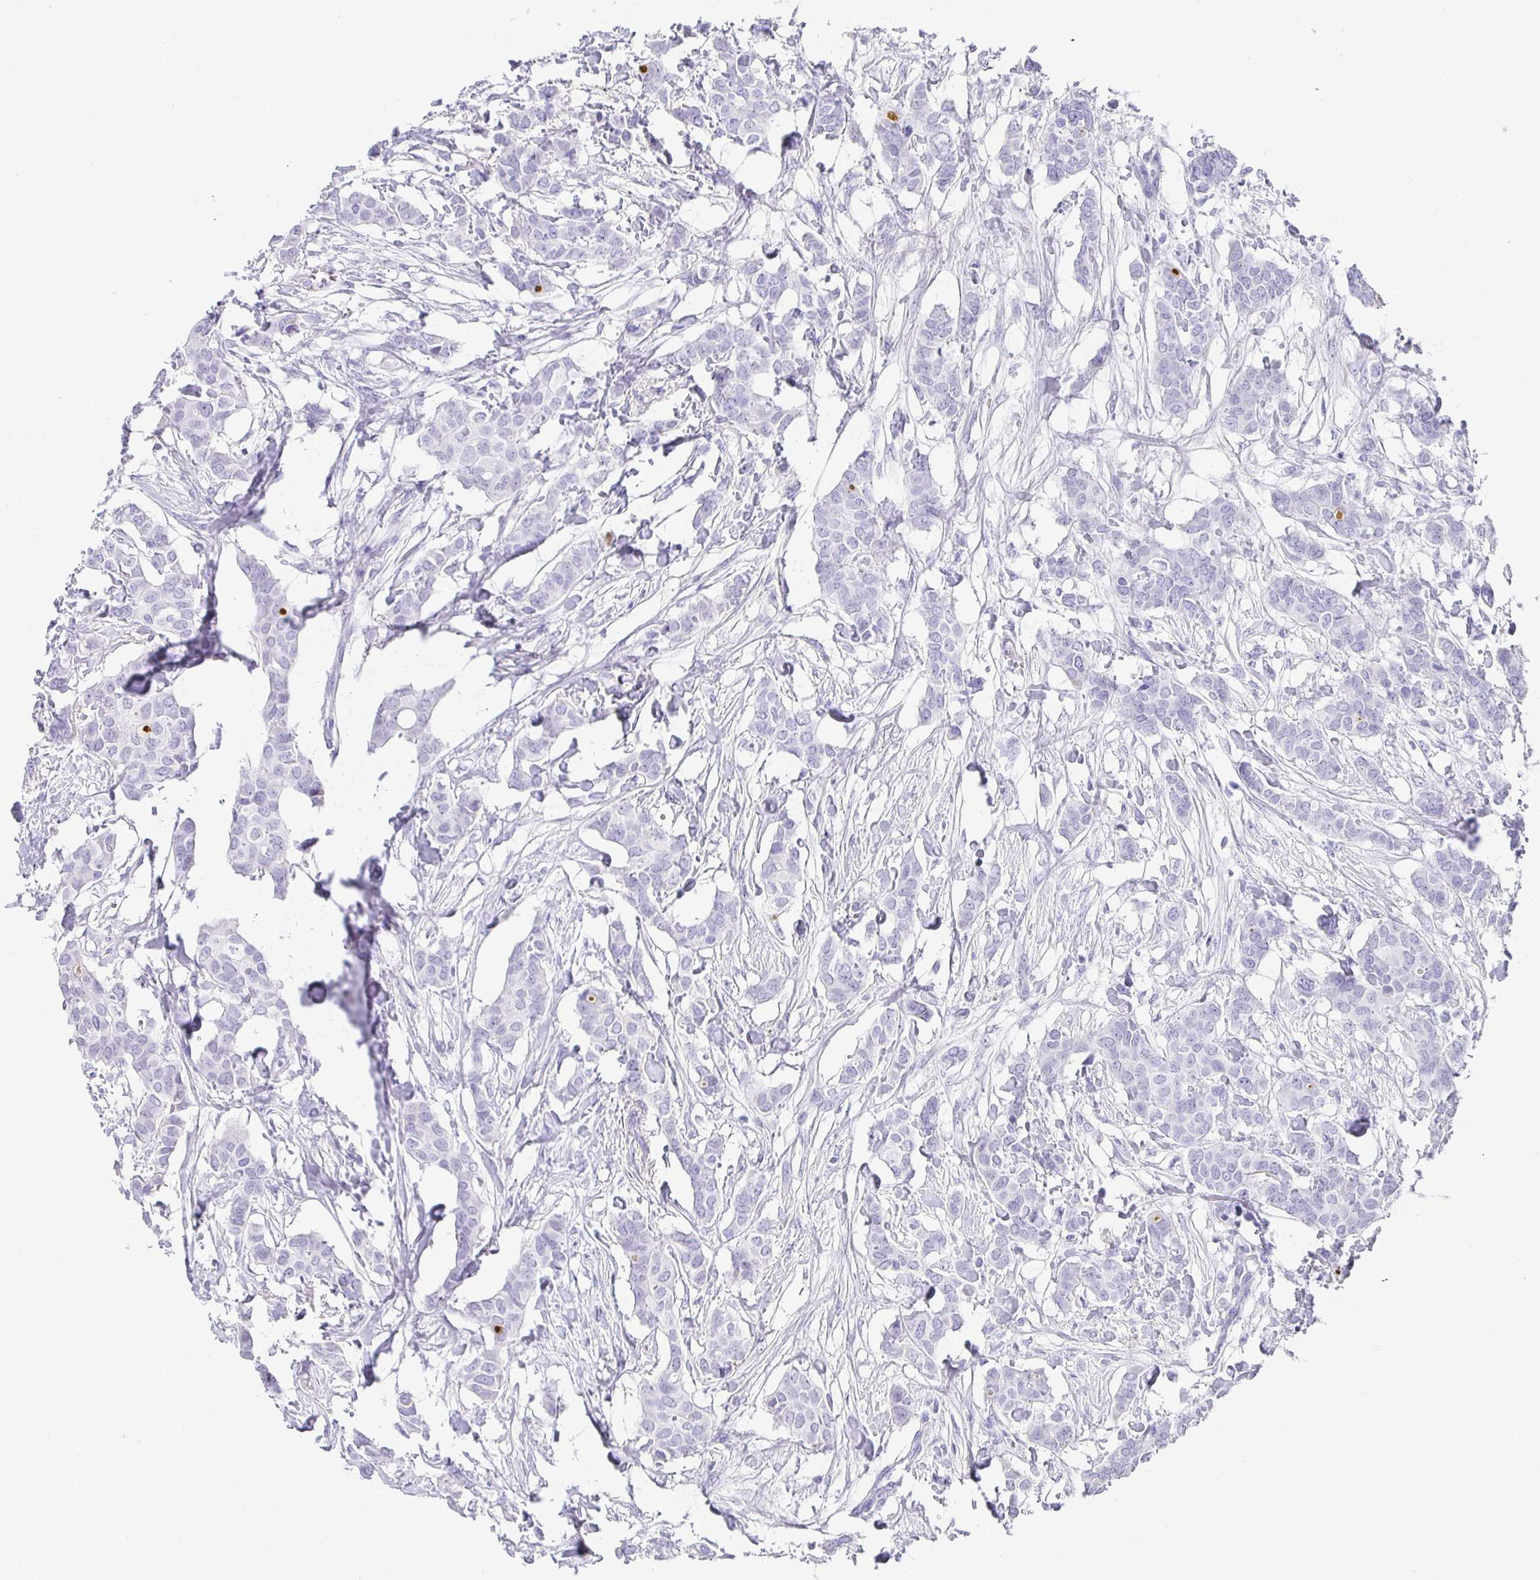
{"staining": {"intensity": "negative", "quantity": "none", "location": "none"}, "tissue": "breast cancer", "cell_type": "Tumor cells", "image_type": "cancer", "snomed": [{"axis": "morphology", "description": "Duct carcinoma"}, {"axis": "topography", "description": "Breast"}], "caption": "Breast cancer (infiltrating ductal carcinoma) stained for a protein using immunohistochemistry reveals no expression tumor cells.", "gene": "CHAT", "patient": {"sex": "female", "age": 62}}